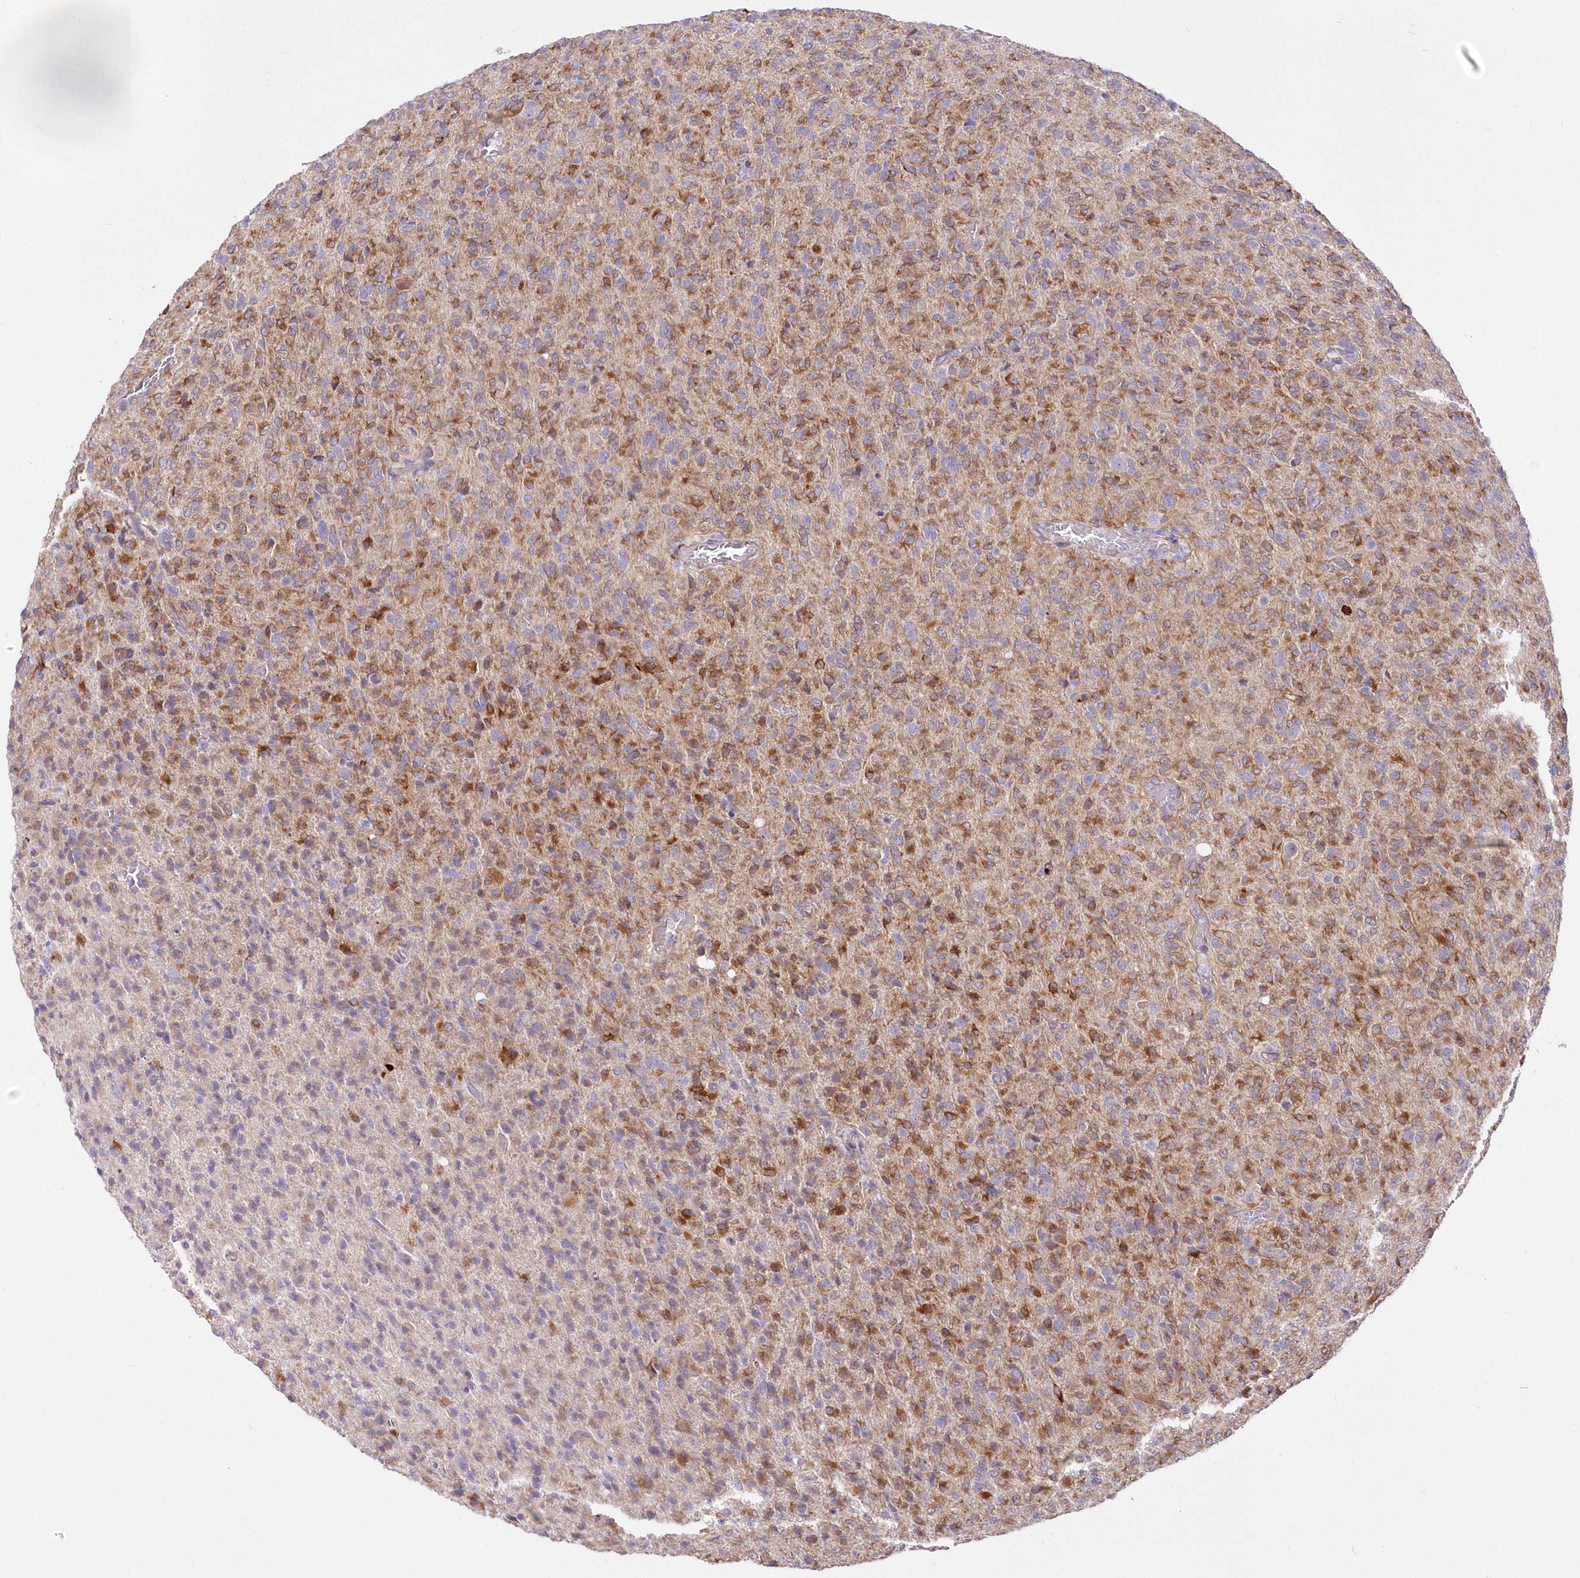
{"staining": {"intensity": "moderate", "quantity": "25%-75%", "location": "cytoplasmic/membranous"}, "tissue": "glioma", "cell_type": "Tumor cells", "image_type": "cancer", "snomed": [{"axis": "morphology", "description": "Glioma, malignant, High grade"}, {"axis": "topography", "description": "Brain"}], "caption": "Immunohistochemistry (IHC) of high-grade glioma (malignant) shows medium levels of moderate cytoplasmic/membranous expression in about 25%-75% of tumor cells. Using DAB (3,3'-diaminobenzidine) (brown) and hematoxylin (blue) stains, captured at high magnification using brightfield microscopy.", "gene": "YTHDC2", "patient": {"sex": "female", "age": 57}}